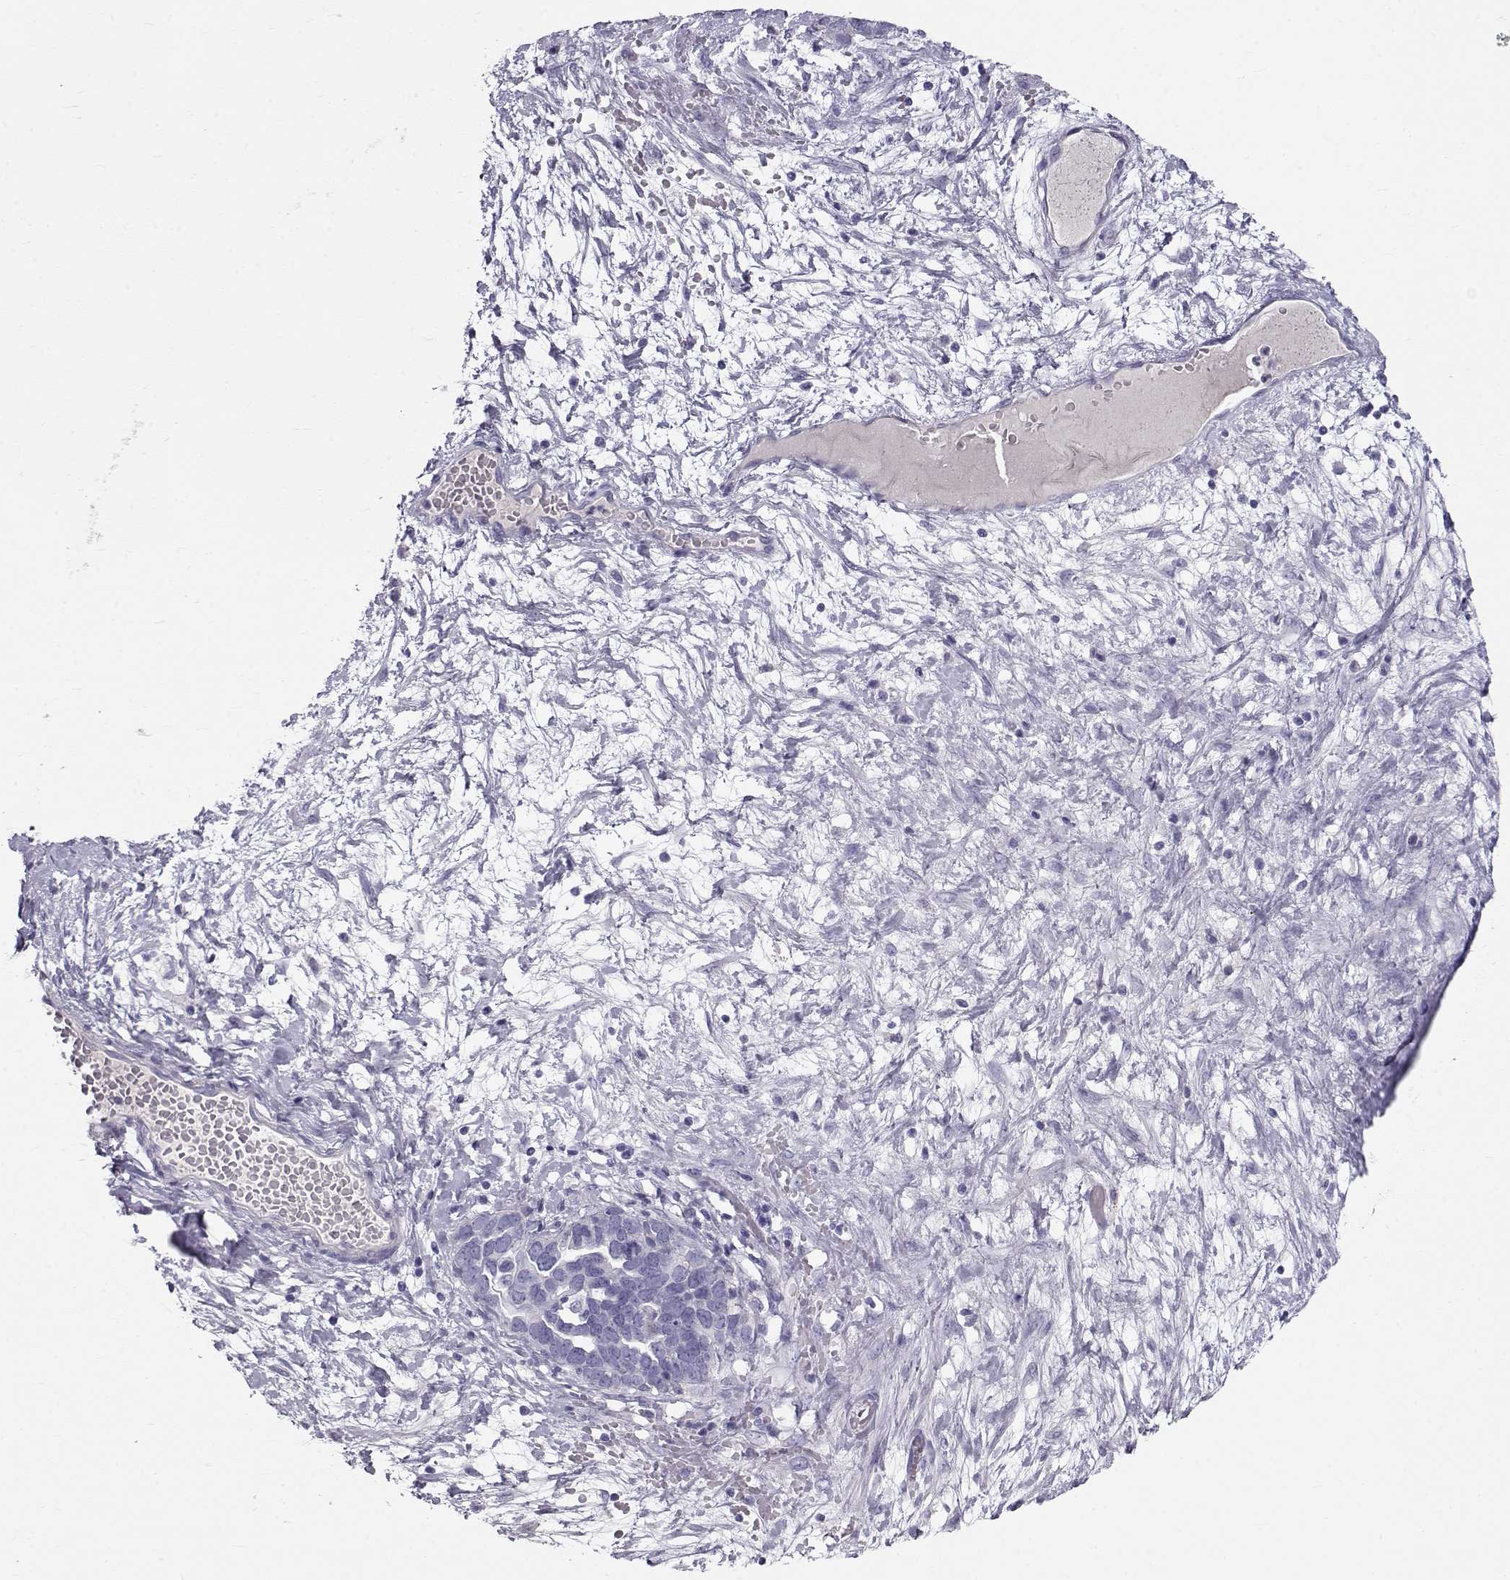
{"staining": {"intensity": "negative", "quantity": "none", "location": "none"}, "tissue": "ovarian cancer", "cell_type": "Tumor cells", "image_type": "cancer", "snomed": [{"axis": "morphology", "description": "Cystadenocarcinoma, serous, NOS"}, {"axis": "topography", "description": "Ovary"}], "caption": "DAB immunohistochemical staining of ovarian cancer (serous cystadenocarcinoma) exhibits no significant staining in tumor cells.", "gene": "GPR26", "patient": {"sex": "female", "age": 54}}